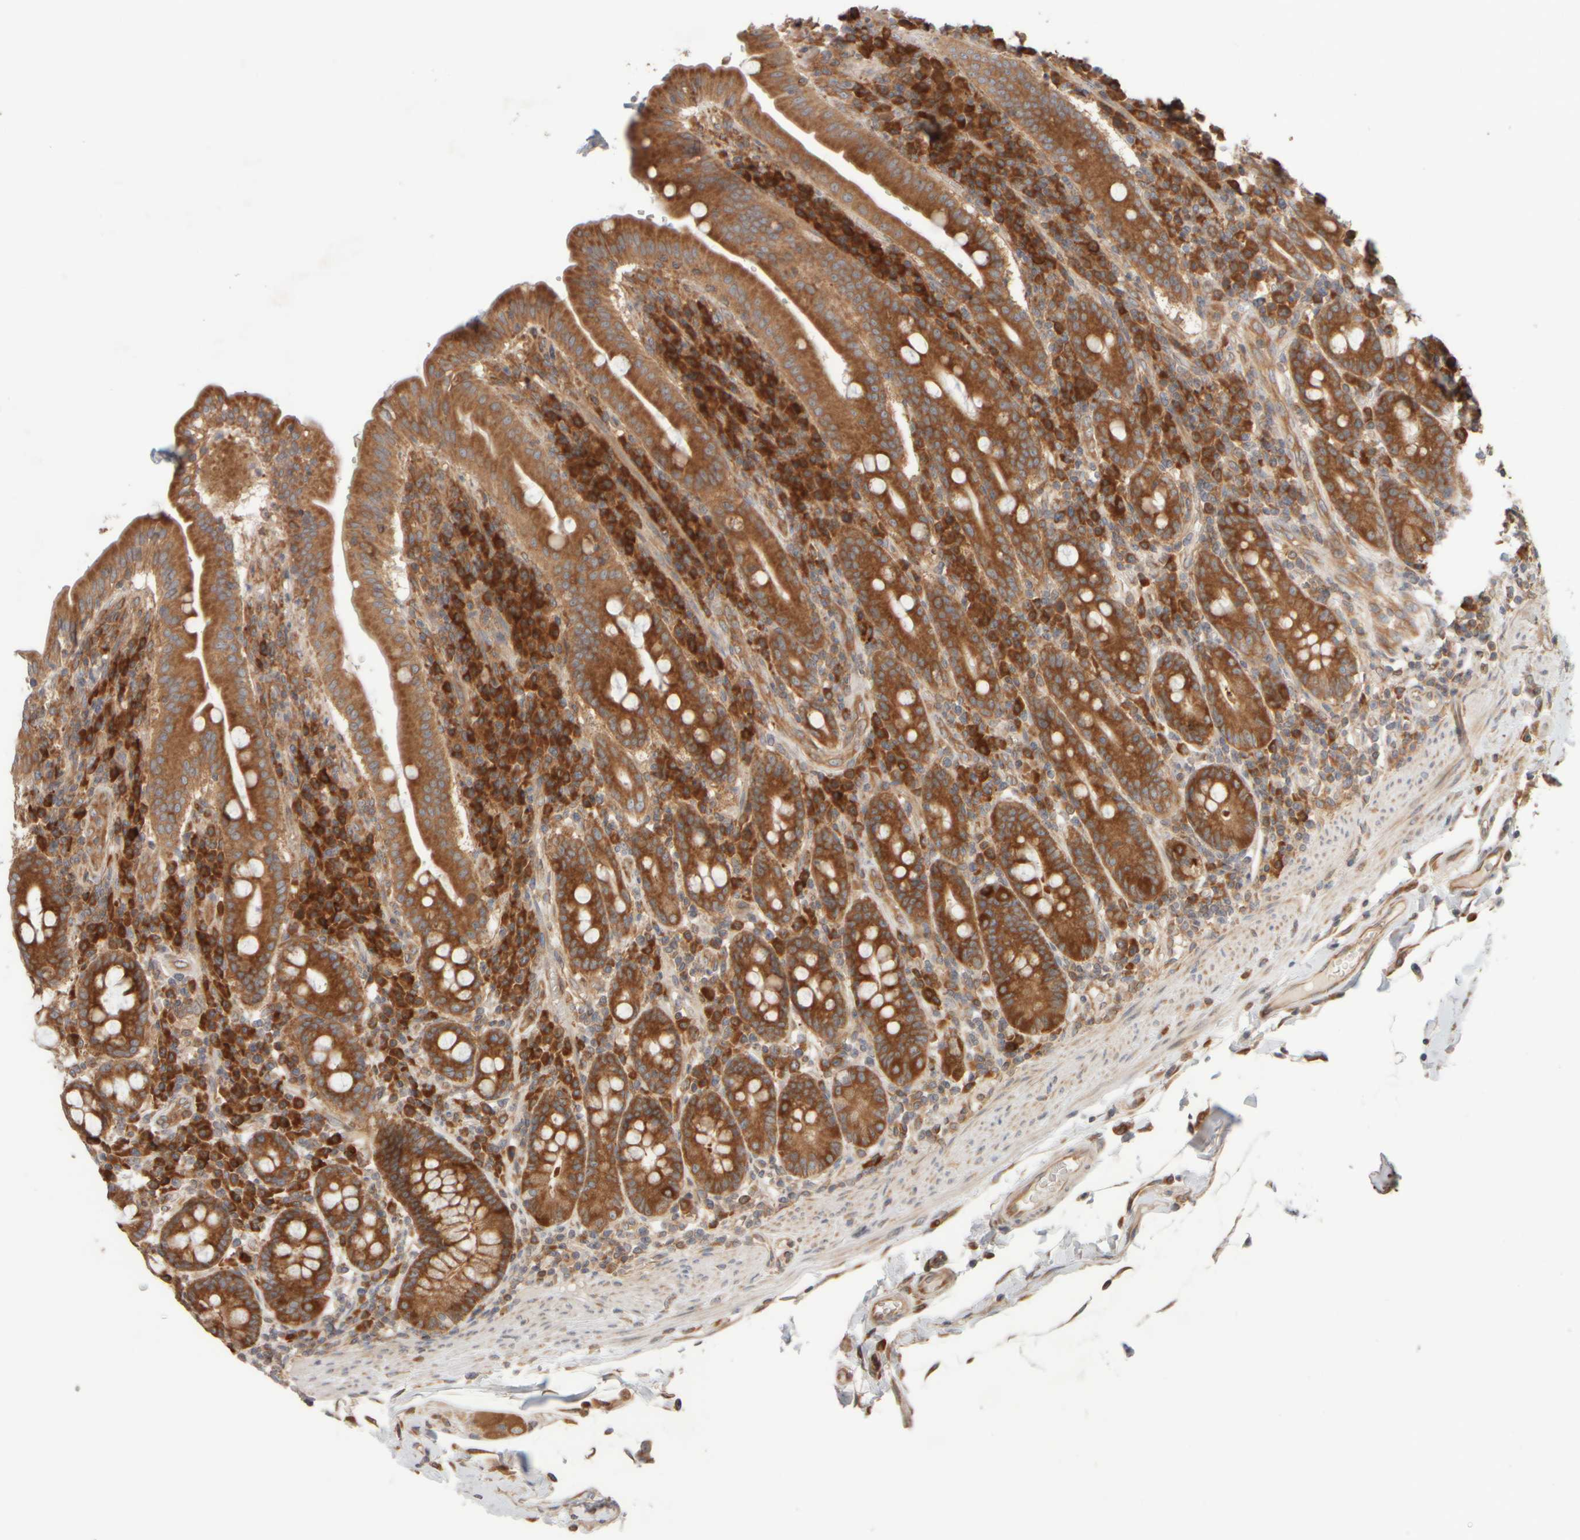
{"staining": {"intensity": "strong", "quantity": ">75%", "location": "cytoplasmic/membranous"}, "tissue": "duodenum", "cell_type": "Glandular cells", "image_type": "normal", "snomed": [{"axis": "morphology", "description": "Normal tissue, NOS"}, {"axis": "morphology", "description": "Adenocarcinoma, NOS"}, {"axis": "topography", "description": "Pancreas"}, {"axis": "topography", "description": "Duodenum"}], "caption": "Immunohistochemistry (IHC) of unremarkable human duodenum displays high levels of strong cytoplasmic/membranous positivity in about >75% of glandular cells.", "gene": "EIF2B3", "patient": {"sex": "male", "age": 50}}